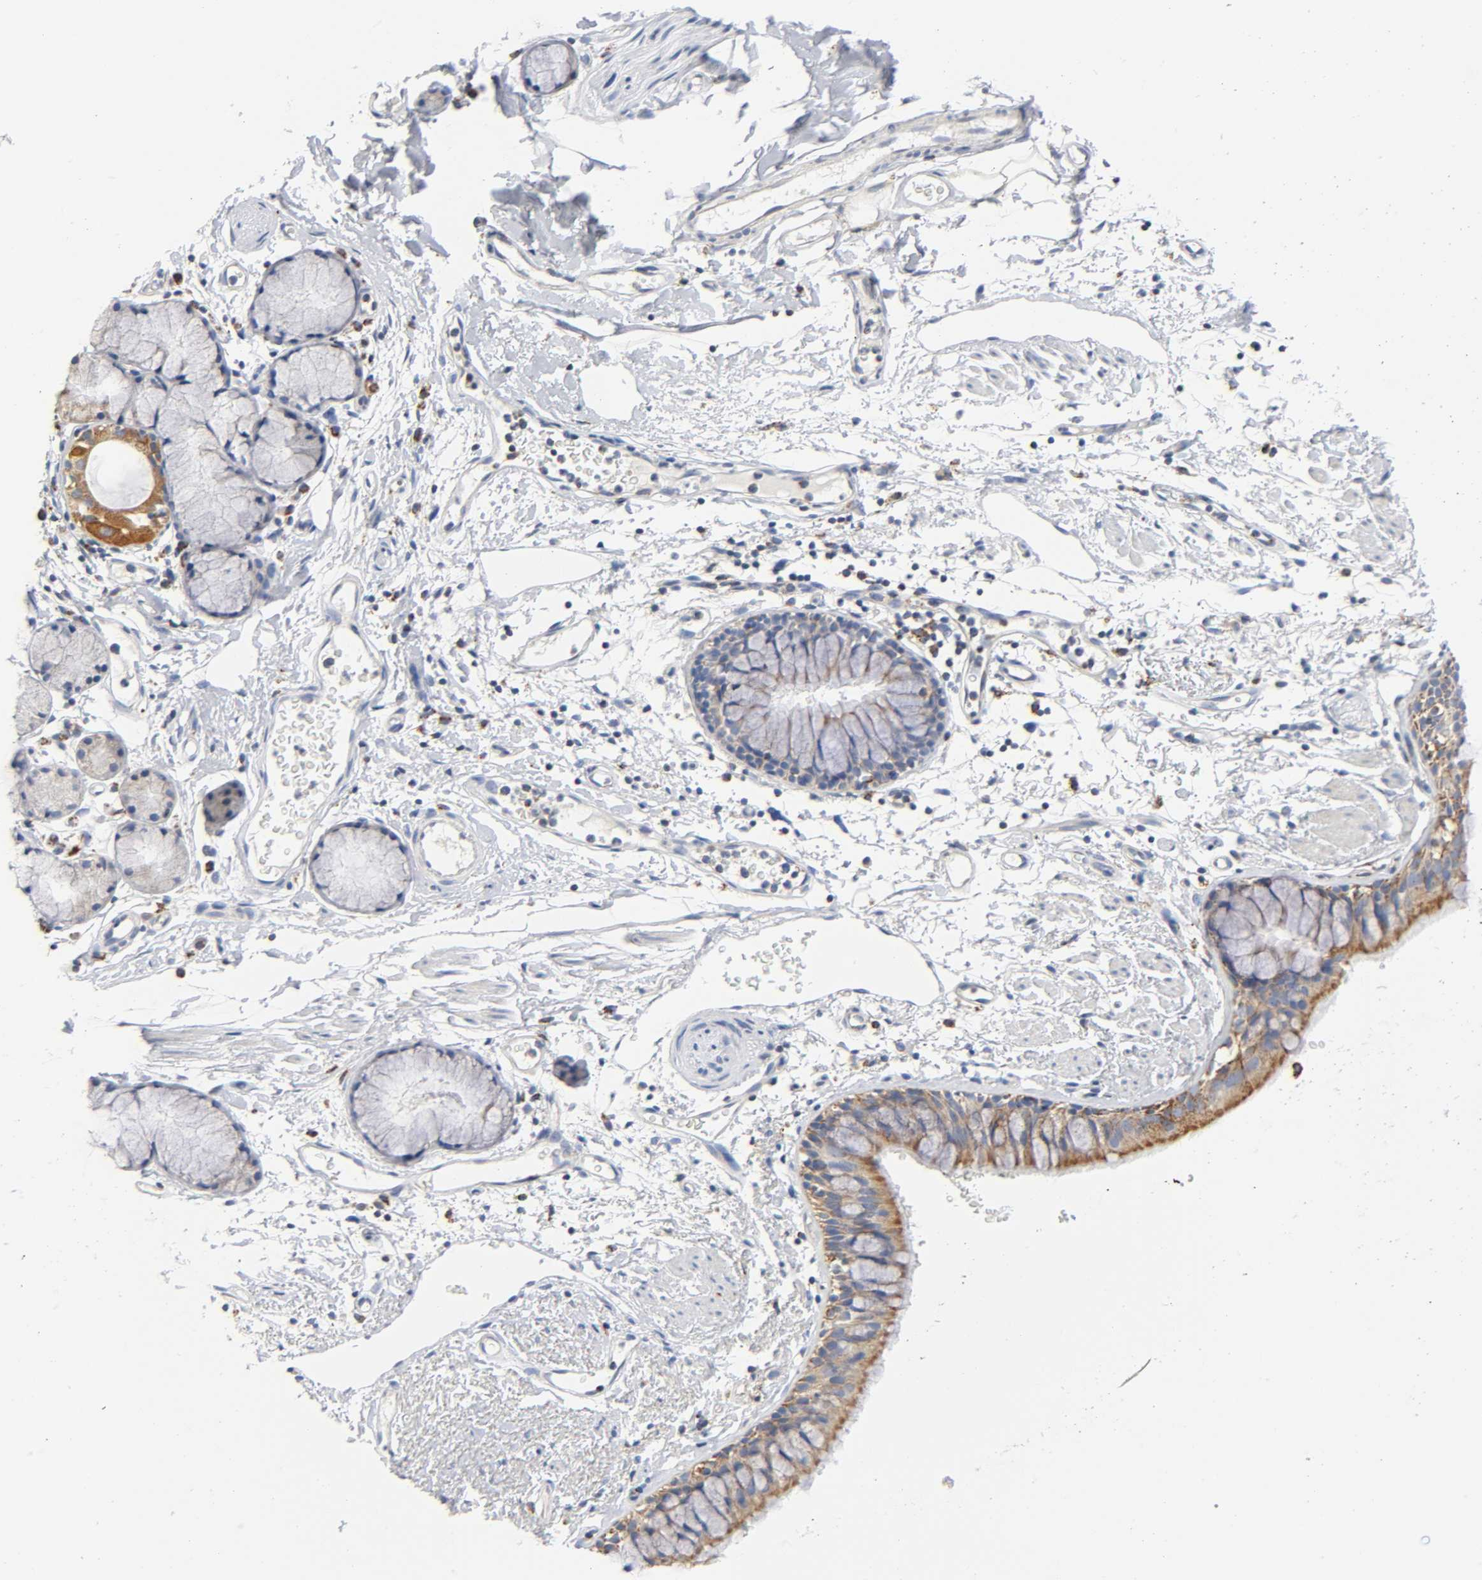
{"staining": {"intensity": "moderate", "quantity": ">75%", "location": "cytoplasmic/membranous"}, "tissue": "bronchus", "cell_type": "Respiratory epithelial cells", "image_type": "normal", "snomed": [{"axis": "morphology", "description": "Normal tissue, NOS"}, {"axis": "topography", "description": "Bronchus"}], "caption": "Immunohistochemical staining of unremarkable human bronchus exhibits medium levels of moderate cytoplasmic/membranous staining in about >75% of respiratory epithelial cells.", "gene": "BAK1", "patient": {"sex": "female", "age": 73}}